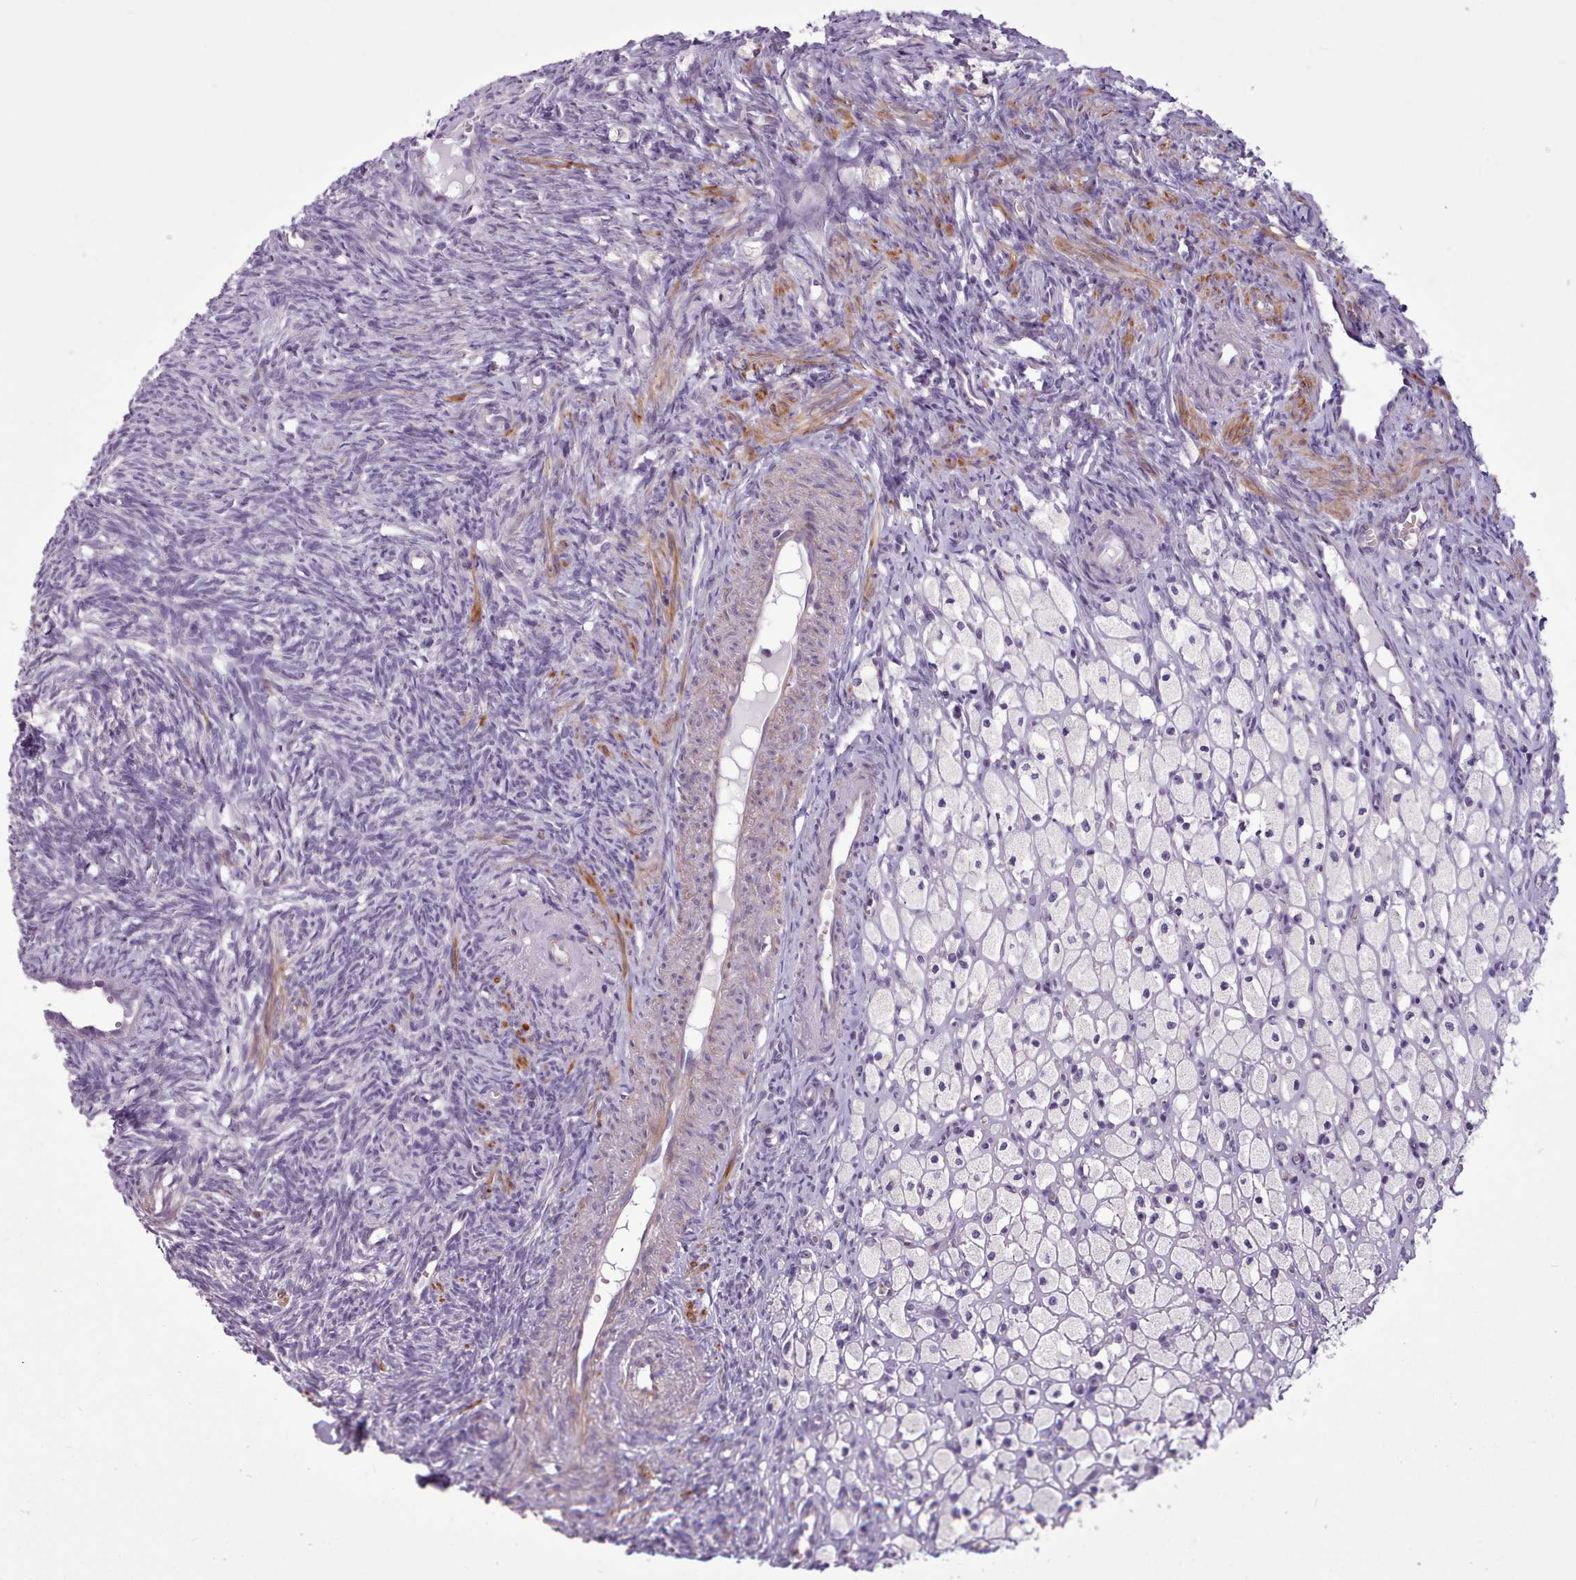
{"staining": {"intensity": "moderate", "quantity": "<25%", "location": "cytoplasmic/membranous"}, "tissue": "ovary", "cell_type": "Ovarian stroma cells", "image_type": "normal", "snomed": [{"axis": "morphology", "description": "Normal tissue, NOS"}, {"axis": "topography", "description": "Ovary"}], "caption": "DAB immunohistochemical staining of unremarkable human ovary demonstrates moderate cytoplasmic/membranous protein staining in about <25% of ovarian stroma cells. (DAB (3,3'-diaminobenzidine) IHC with brightfield microscopy, high magnification).", "gene": "AVL9", "patient": {"sex": "female", "age": 51}}